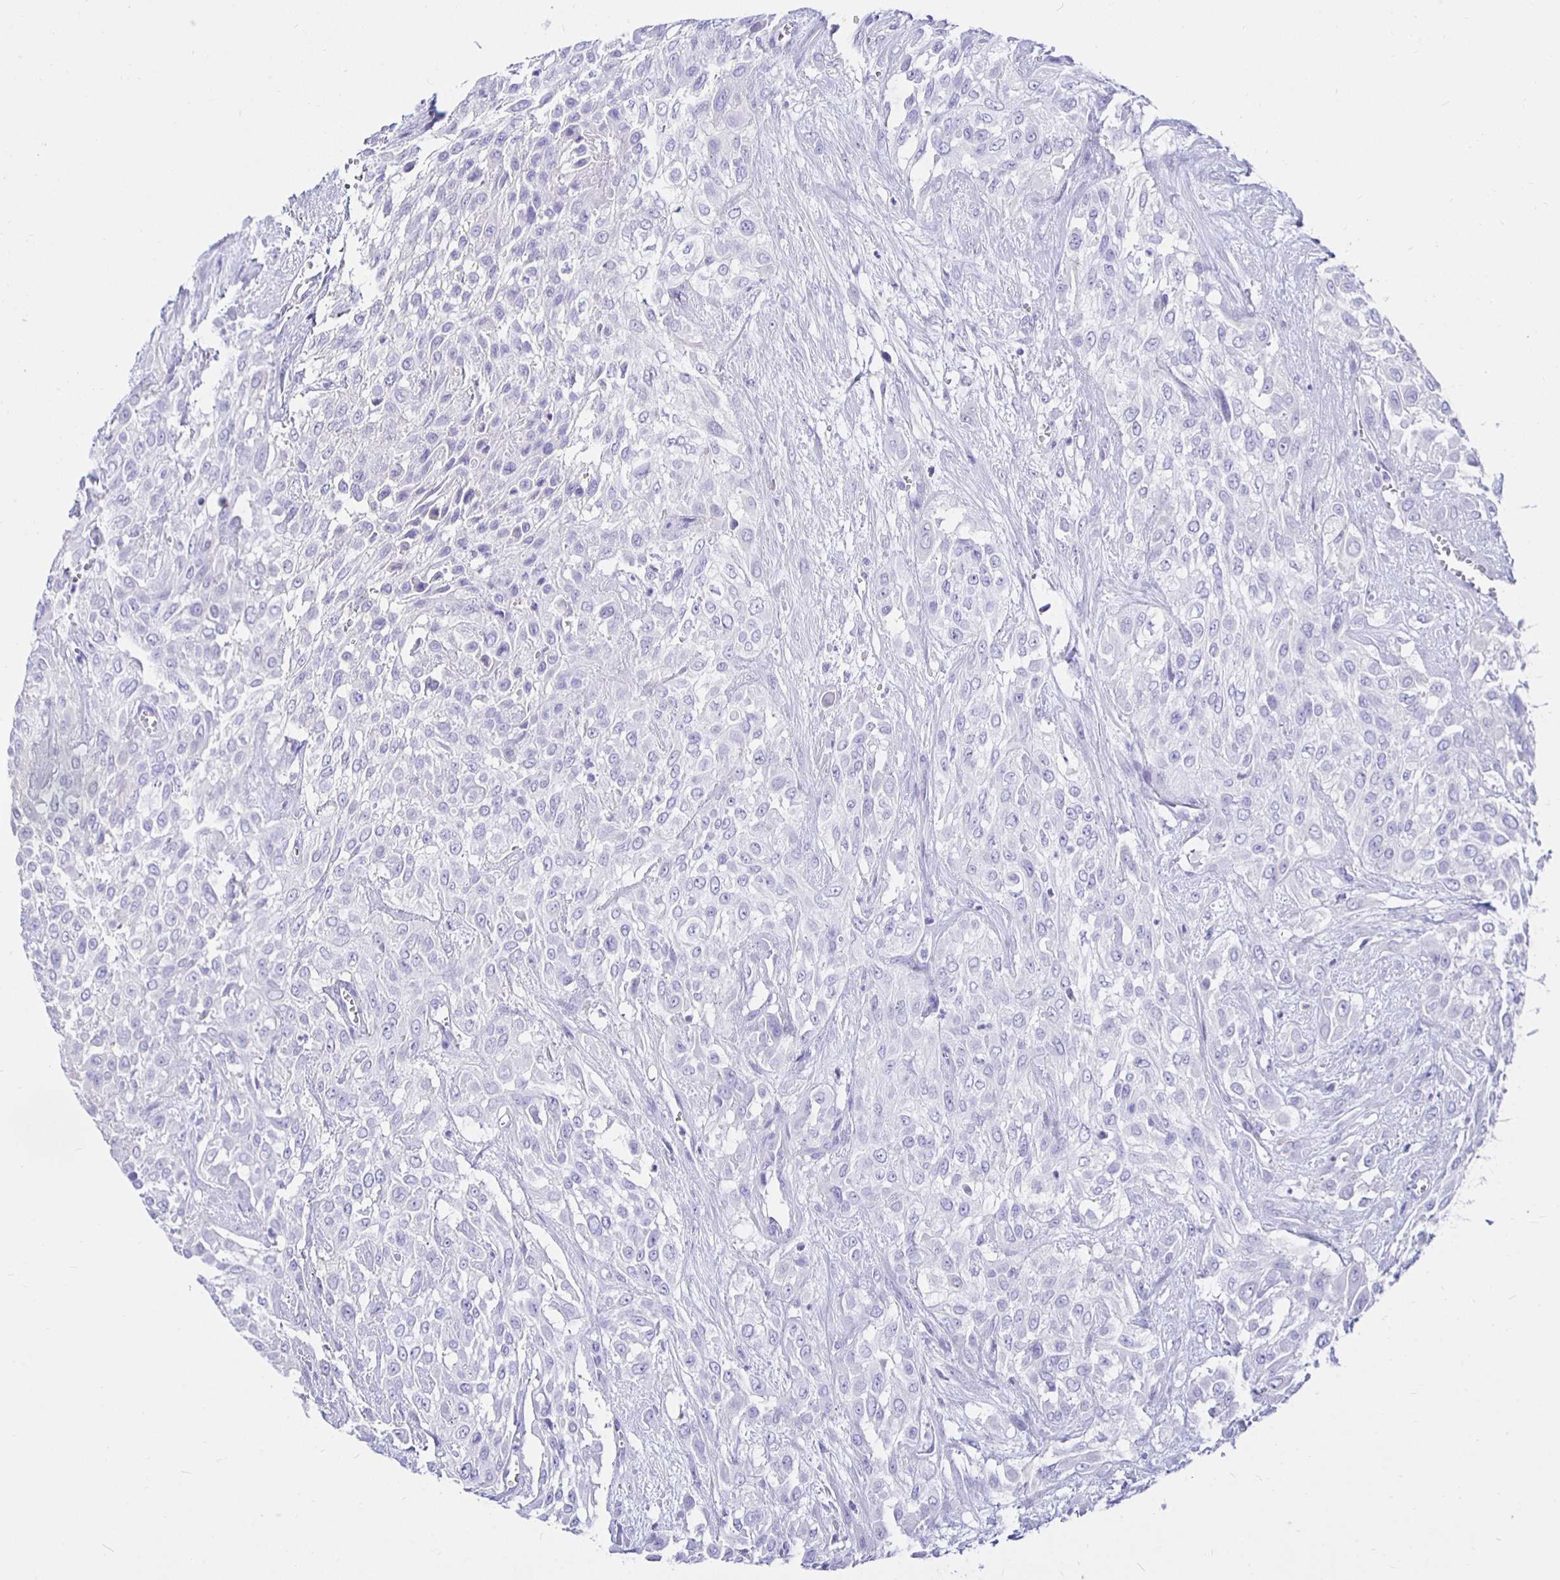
{"staining": {"intensity": "negative", "quantity": "none", "location": "none"}, "tissue": "urothelial cancer", "cell_type": "Tumor cells", "image_type": "cancer", "snomed": [{"axis": "morphology", "description": "Urothelial carcinoma, High grade"}, {"axis": "topography", "description": "Urinary bladder"}], "caption": "High magnification brightfield microscopy of urothelial carcinoma (high-grade) stained with DAB (brown) and counterstained with hematoxylin (blue): tumor cells show no significant positivity.", "gene": "UMOD", "patient": {"sex": "male", "age": 57}}